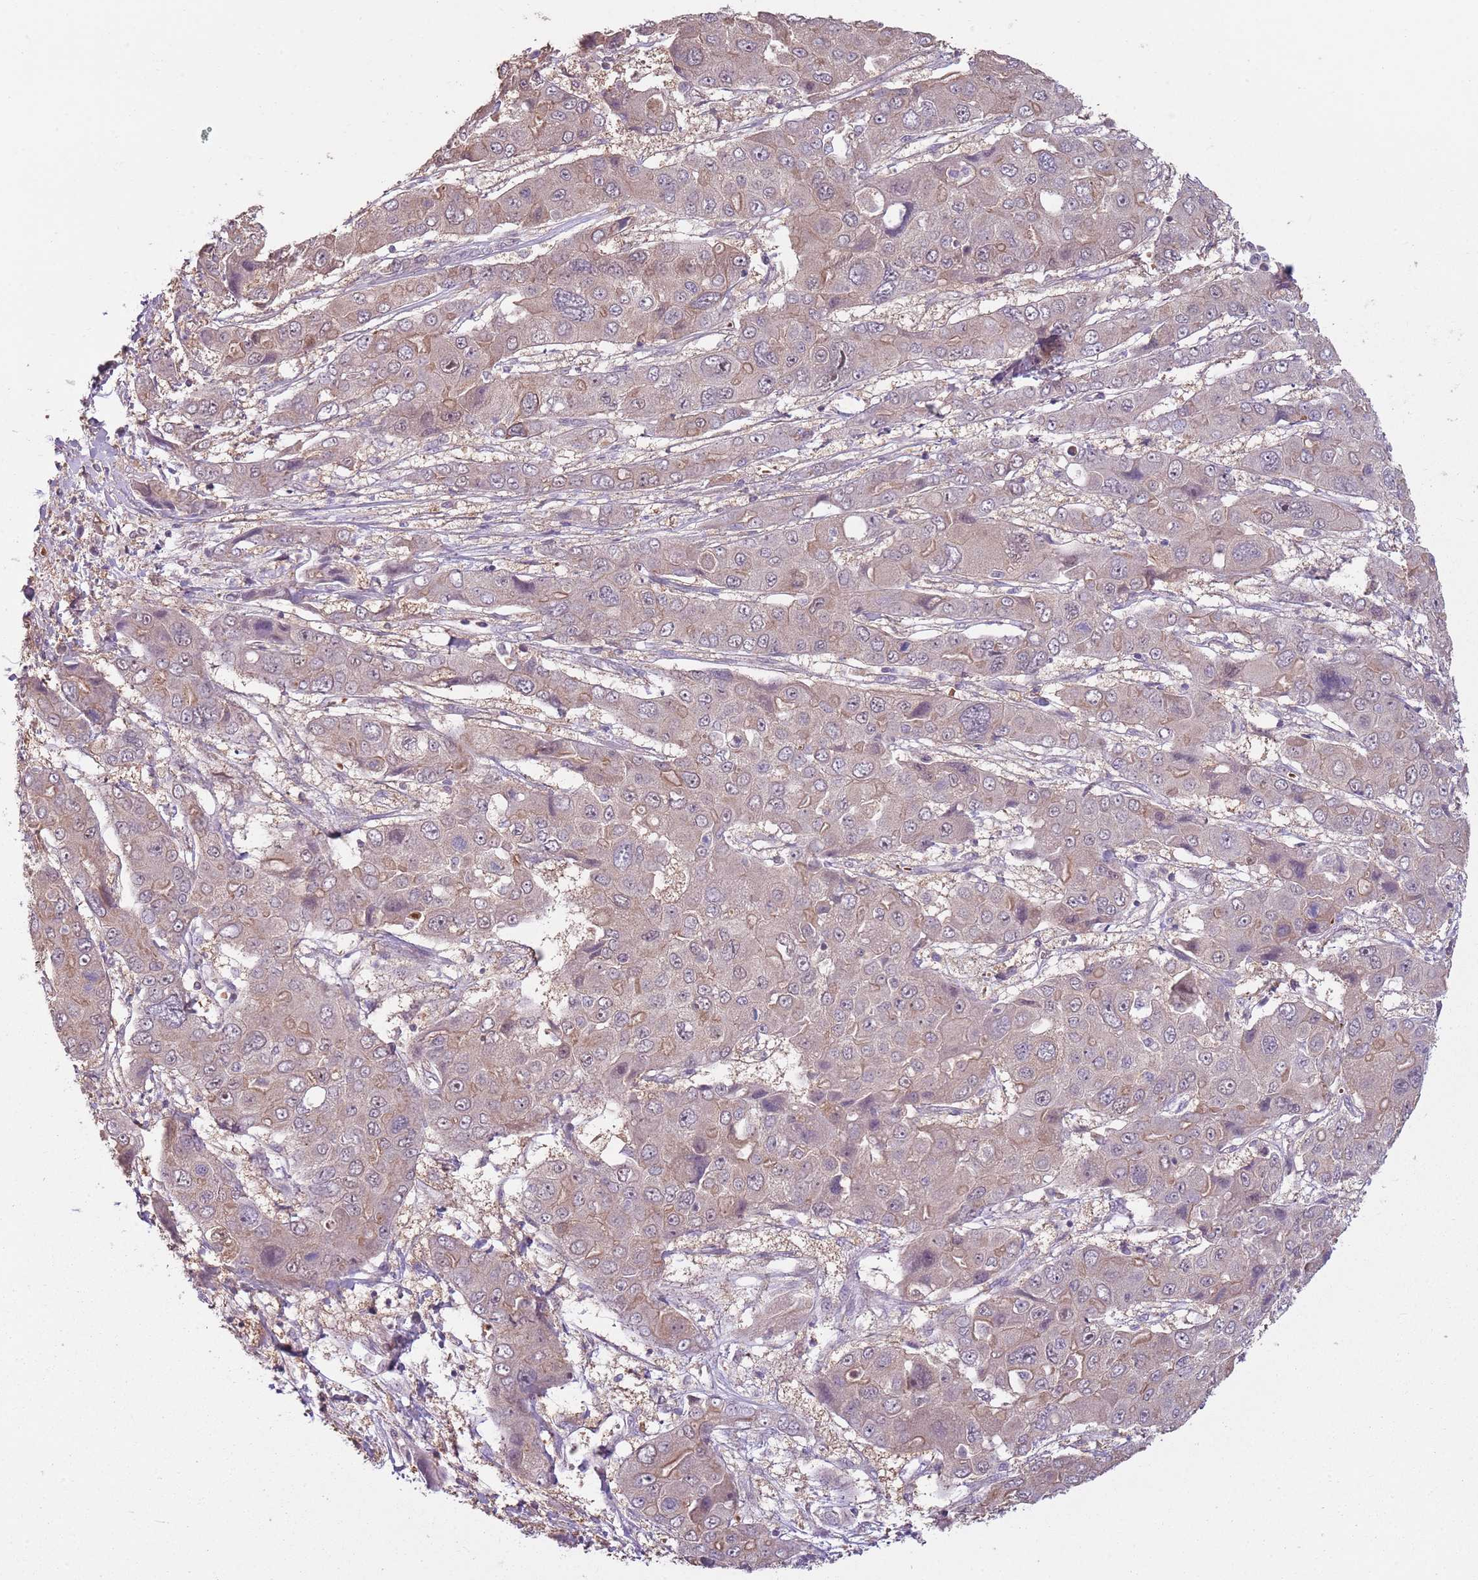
{"staining": {"intensity": "weak", "quantity": "<25%", "location": "cytoplasmic/membranous"}, "tissue": "liver cancer", "cell_type": "Tumor cells", "image_type": "cancer", "snomed": [{"axis": "morphology", "description": "Cholangiocarcinoma"}, {"axis": "topography", "description": "Liver"}], "caption": "Photomicrograph shows no significant protein staining in tumor cells of liver cancer (cholangiocarcinoma).", "gene": "TEKT4", "patient": {"sex": "male", "age": 67}}